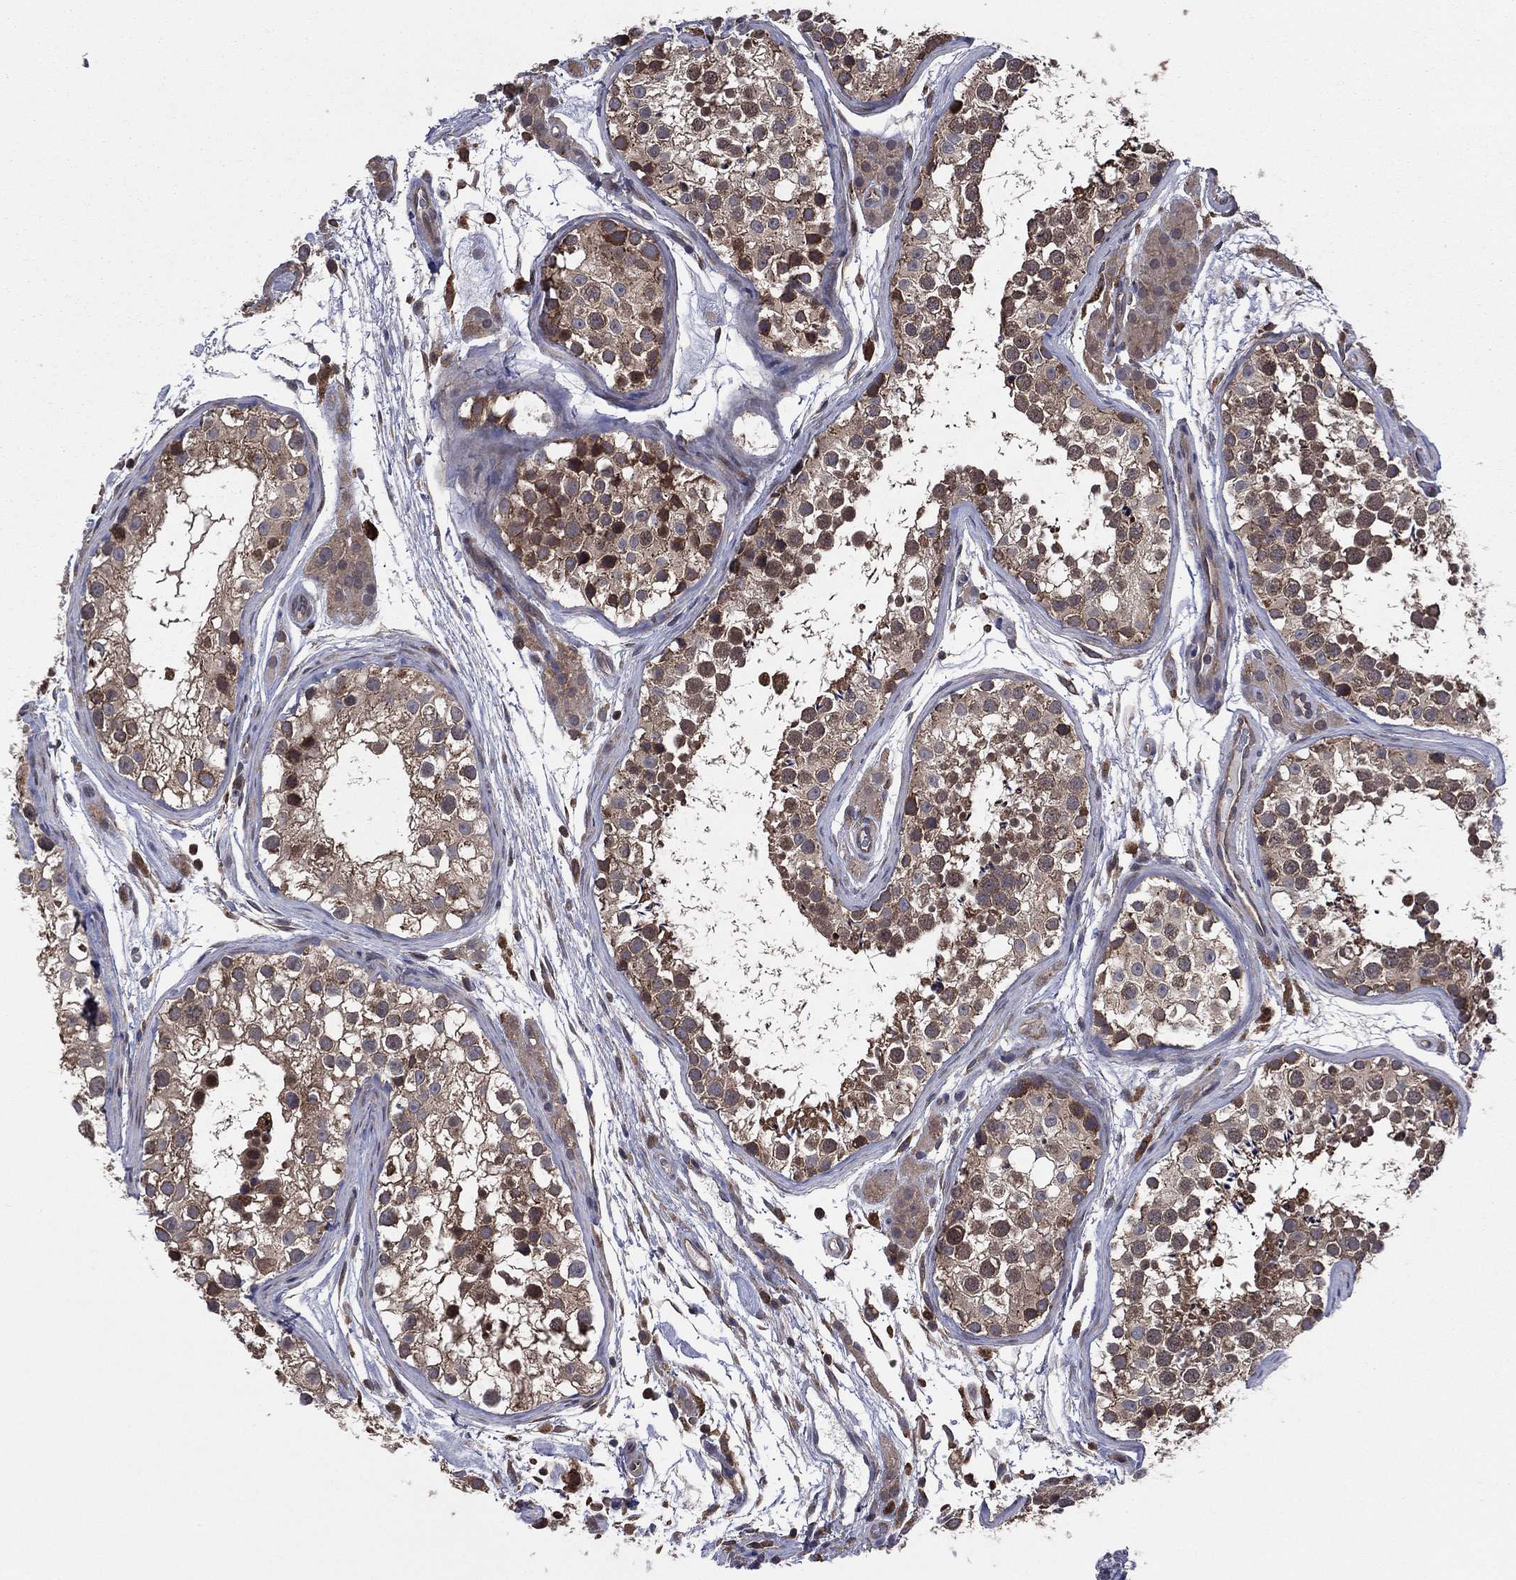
{"staining": {"intensity": "moderate", "quantity": "25%-75%", "location": "cytoplasmic/membranous"}, "tissue": "testis", "cell_type": "Cells in seminiferous ducts", "image_type": "normal", "snomed": [{"axis": "morphology", "description": "Normal tissue, NOS"}, {"axis": "topography", "description": "Testis"}], "caption": "Testis stained with immunohistochemistry reveals moderate cytoplasmic/membranous staining in approximately 25%-75% of cells in seminiferous ducts. (DAB (3,3'-diaminobenzidine) IHC with brightfield microscopy, high magnification).", "gene": "C2orf76", "patient": {"sex": "male", "age": 31}}